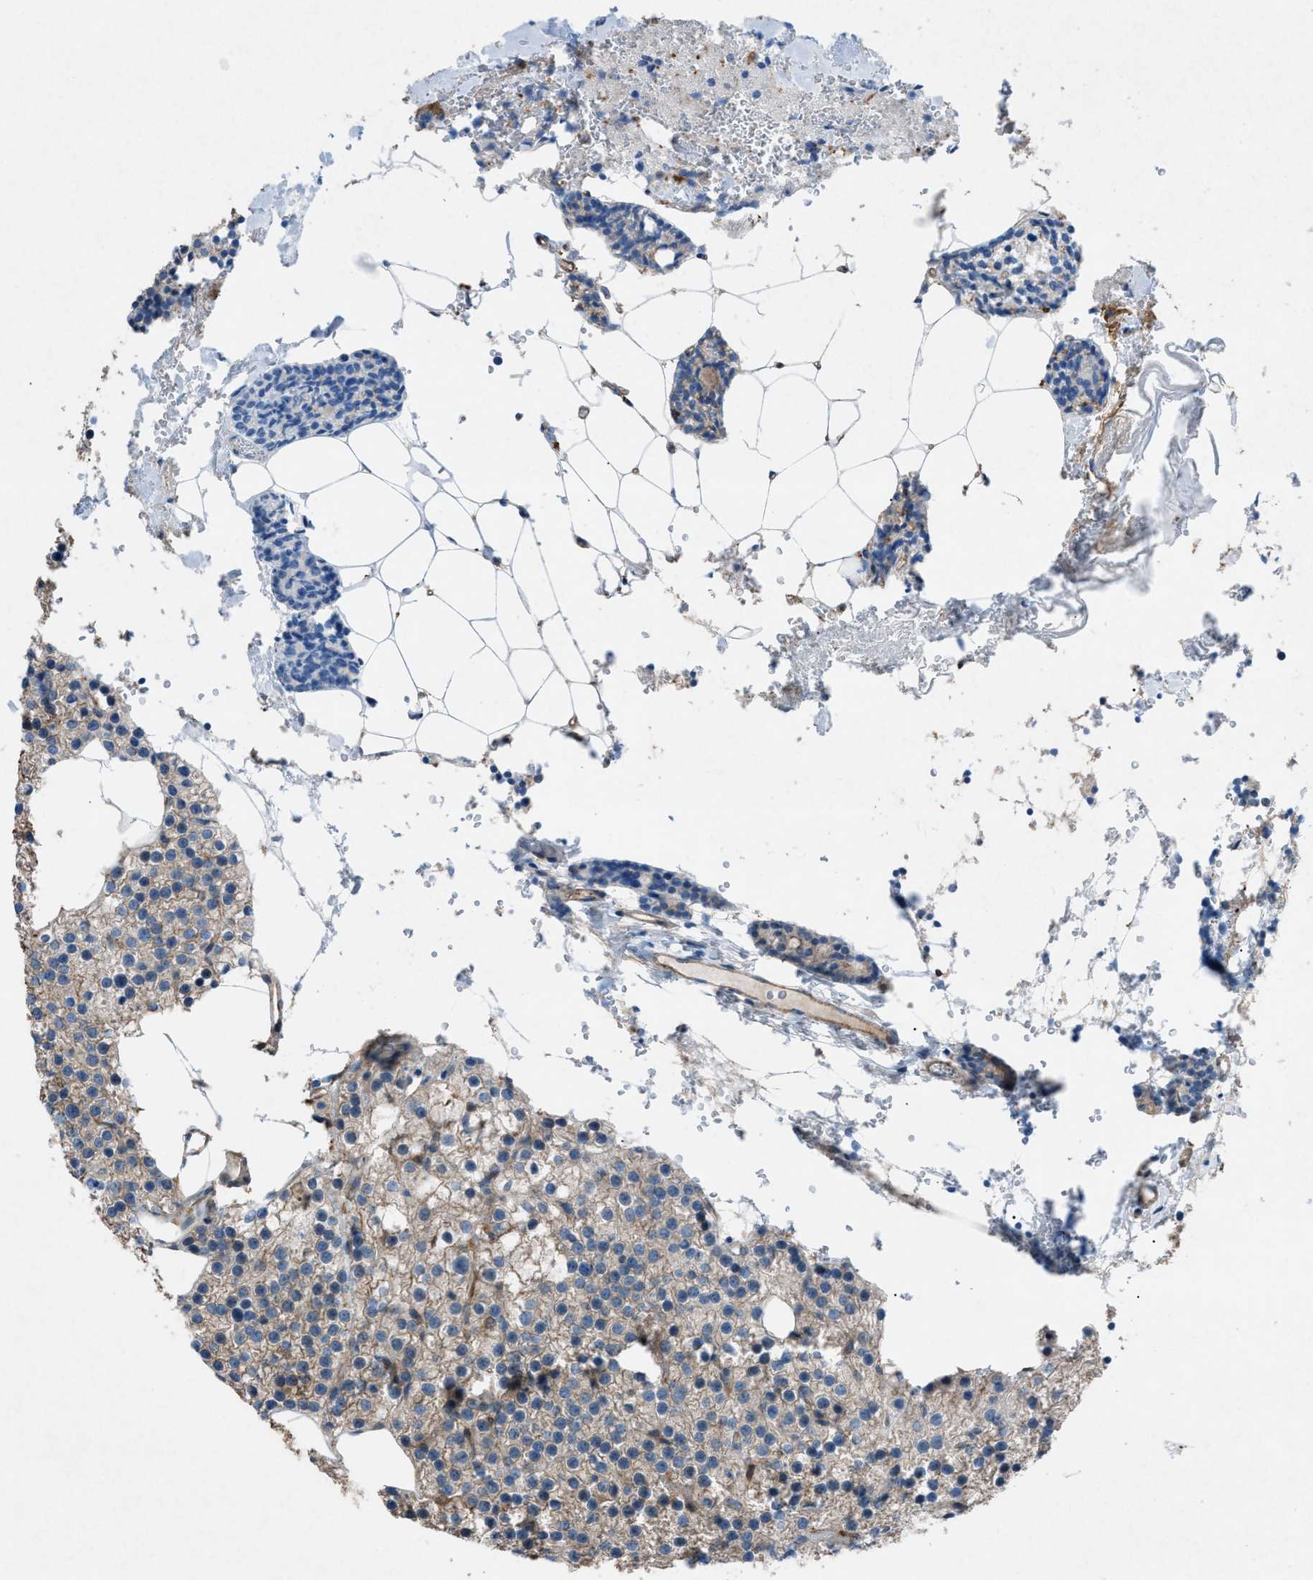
{"staining": {"intensity": "weak", "quantity": "25%-75%", "location": "cytoplasmic/membranous"}, "tissue": "parathyroid gland", "cell_type": "Glandular cells", "image_type": "normal", "snomed": [{"axis": "morphology", "description": "Normal tissue, NOS"}, {"axis": "morphology", "description": "Adenoma, NOS"}, {"axis": "topography", "description": "Parathyroid gland"}], "caption": "Brown immunohistochemical staining in unremarkable human parathyroid gland reveals weak cytoplasmic/membranous staining in about 25%-75% of glandular cells.", "gene": "NCK2", "patient": {"sex": "female", "age": 70}}